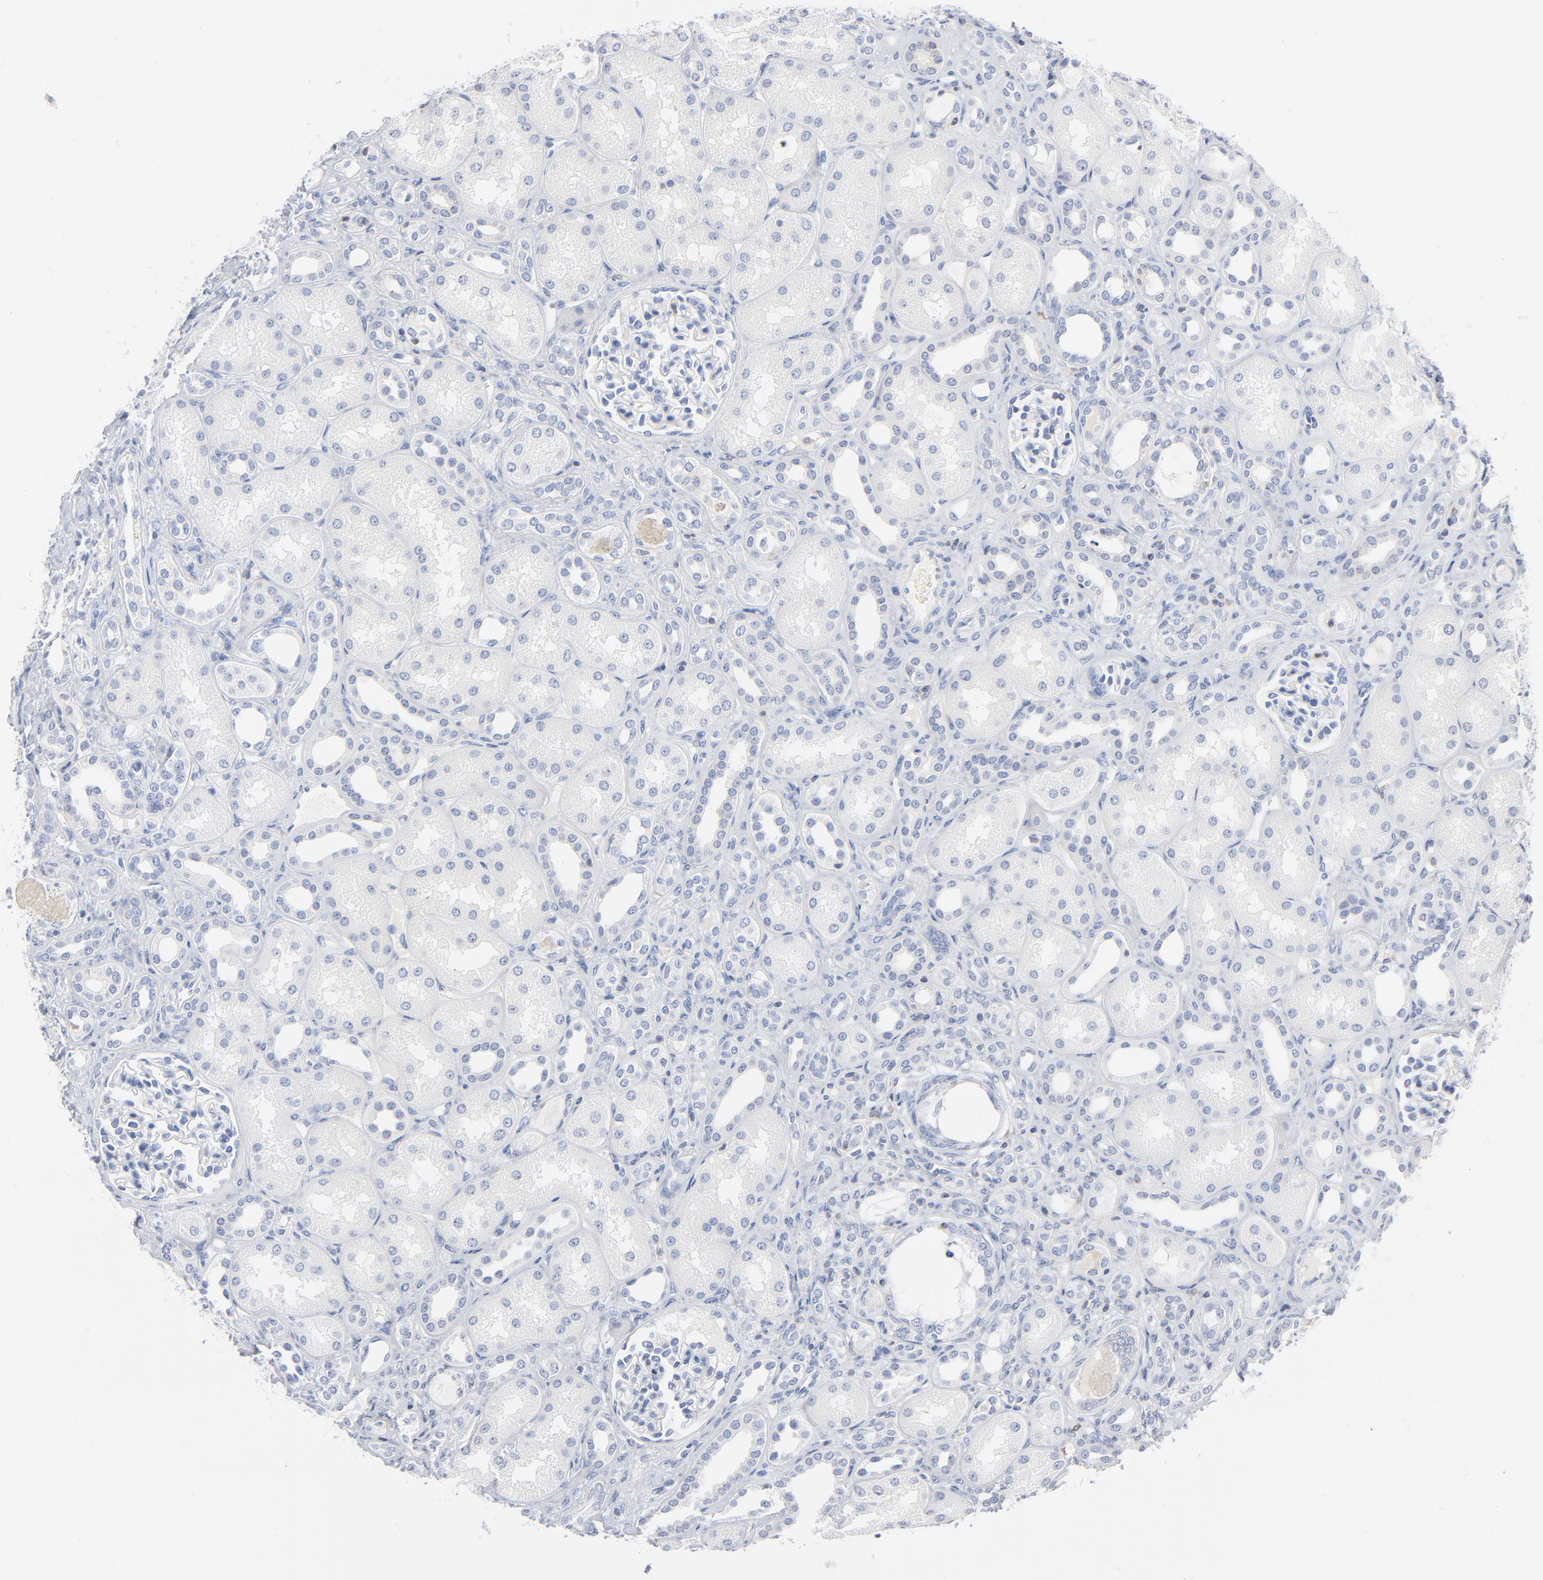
{"staining": {"intensity": "negative", "quantity": "none", "location": "none"}, "tissue": "kidney", "cell_type": "Cells in glomeruli", "image_type": "normal", "snomed": [{"axis": "morphology", "description": "Normal tissue, NOS"}, {"axis": "topography", "description": "Kidney"}], "caption": "A histopathology image of kidney stained for a protein demonstrates no brown staining in cells in glomeruli.", "gene": "PTK2B", "patient": {"sex": "male", "age": 7}}